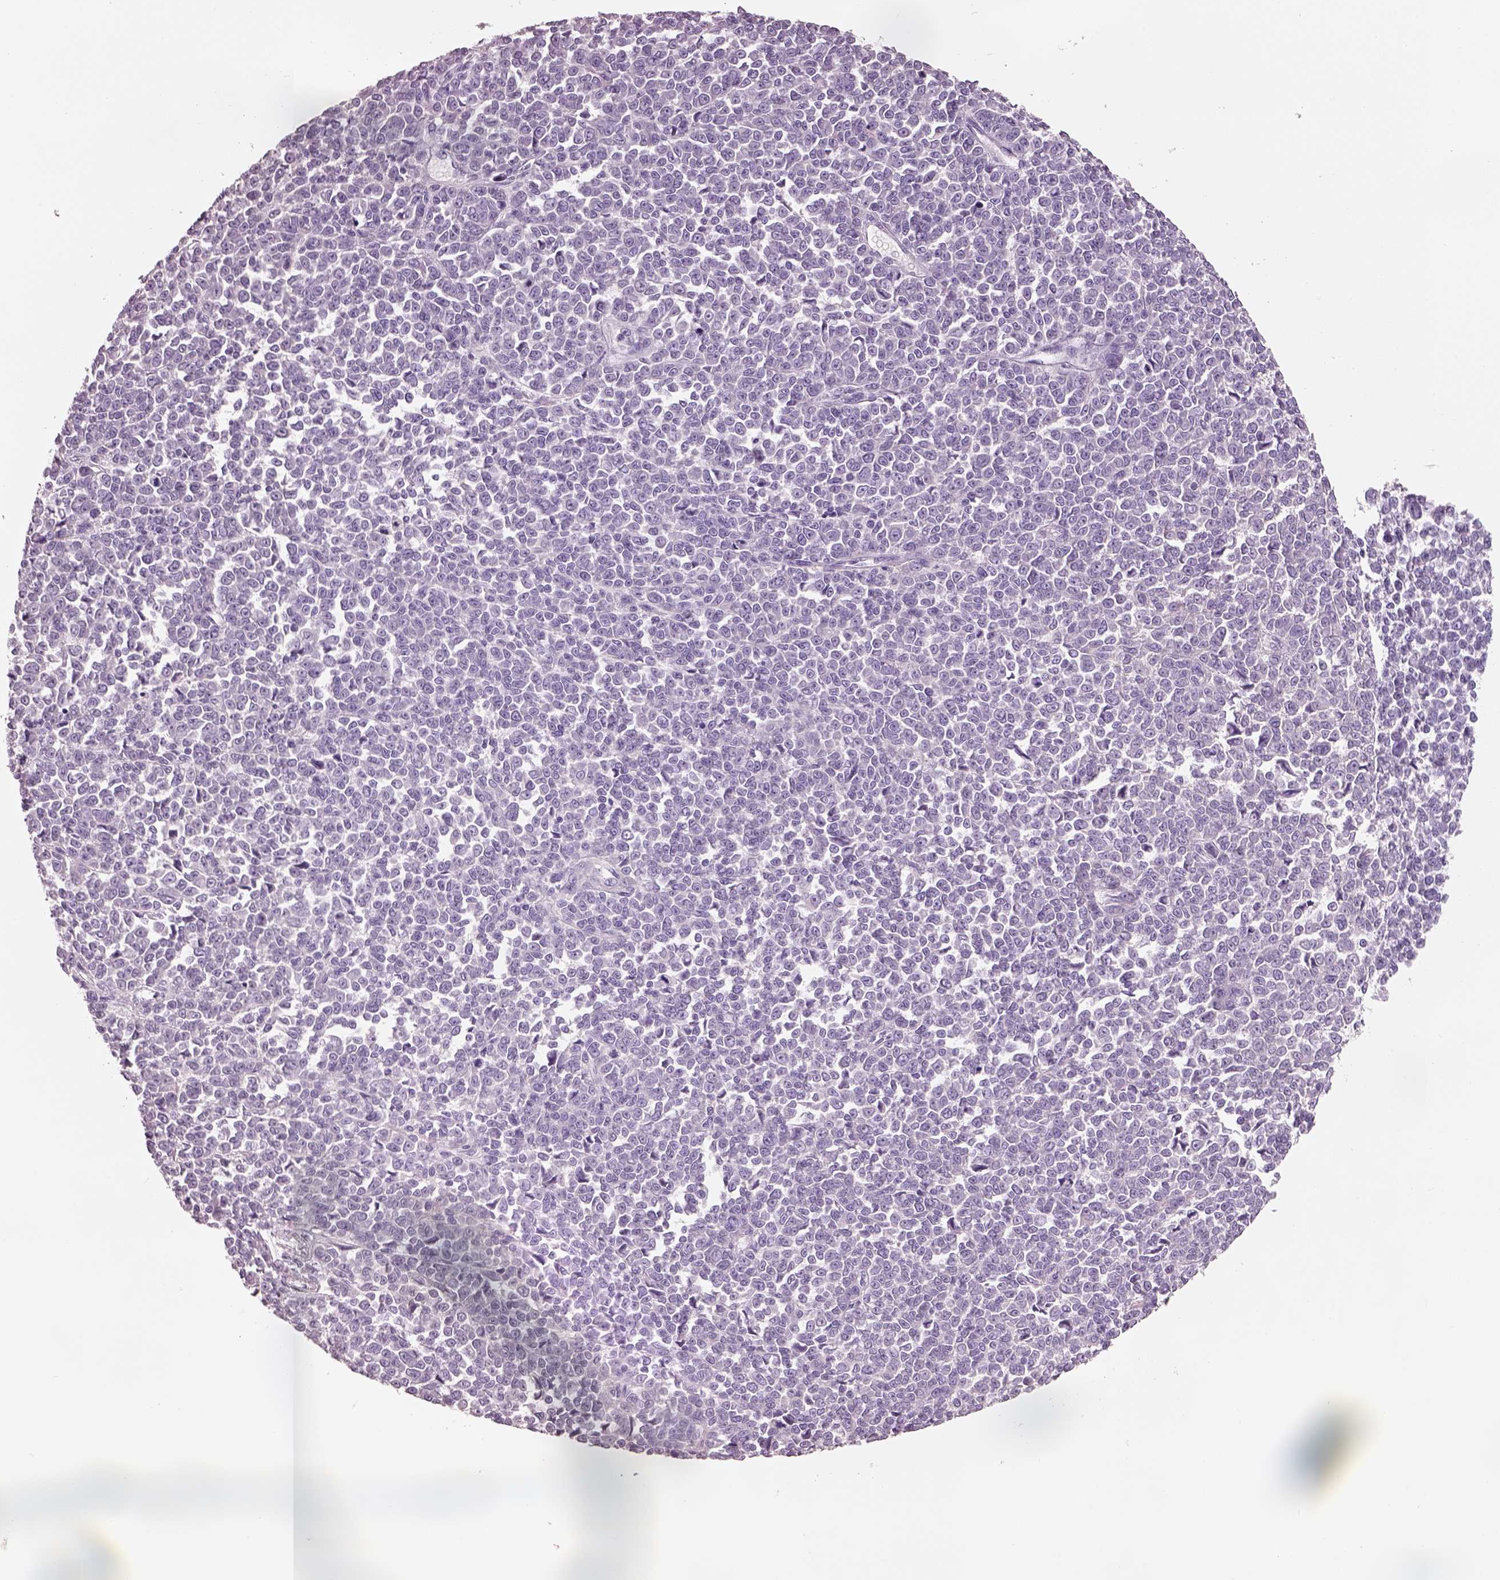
{"staining": {"intensity": "negative", "quantity": "none", "location": "none"}, "tissue": "melanoma", "cell_type": "Tumor cells", "image_type": "cancer", "snomed": [{"axis": "morphology", "description": "Malignant melanoma, NOS"}, {"axis": "topography", "description": "Skin"}], "caption": "Tumor cells show no significant positivity in malignant melanoma.", "gene": "PNOC", "patient": {"sex": "female", "age": 95}}